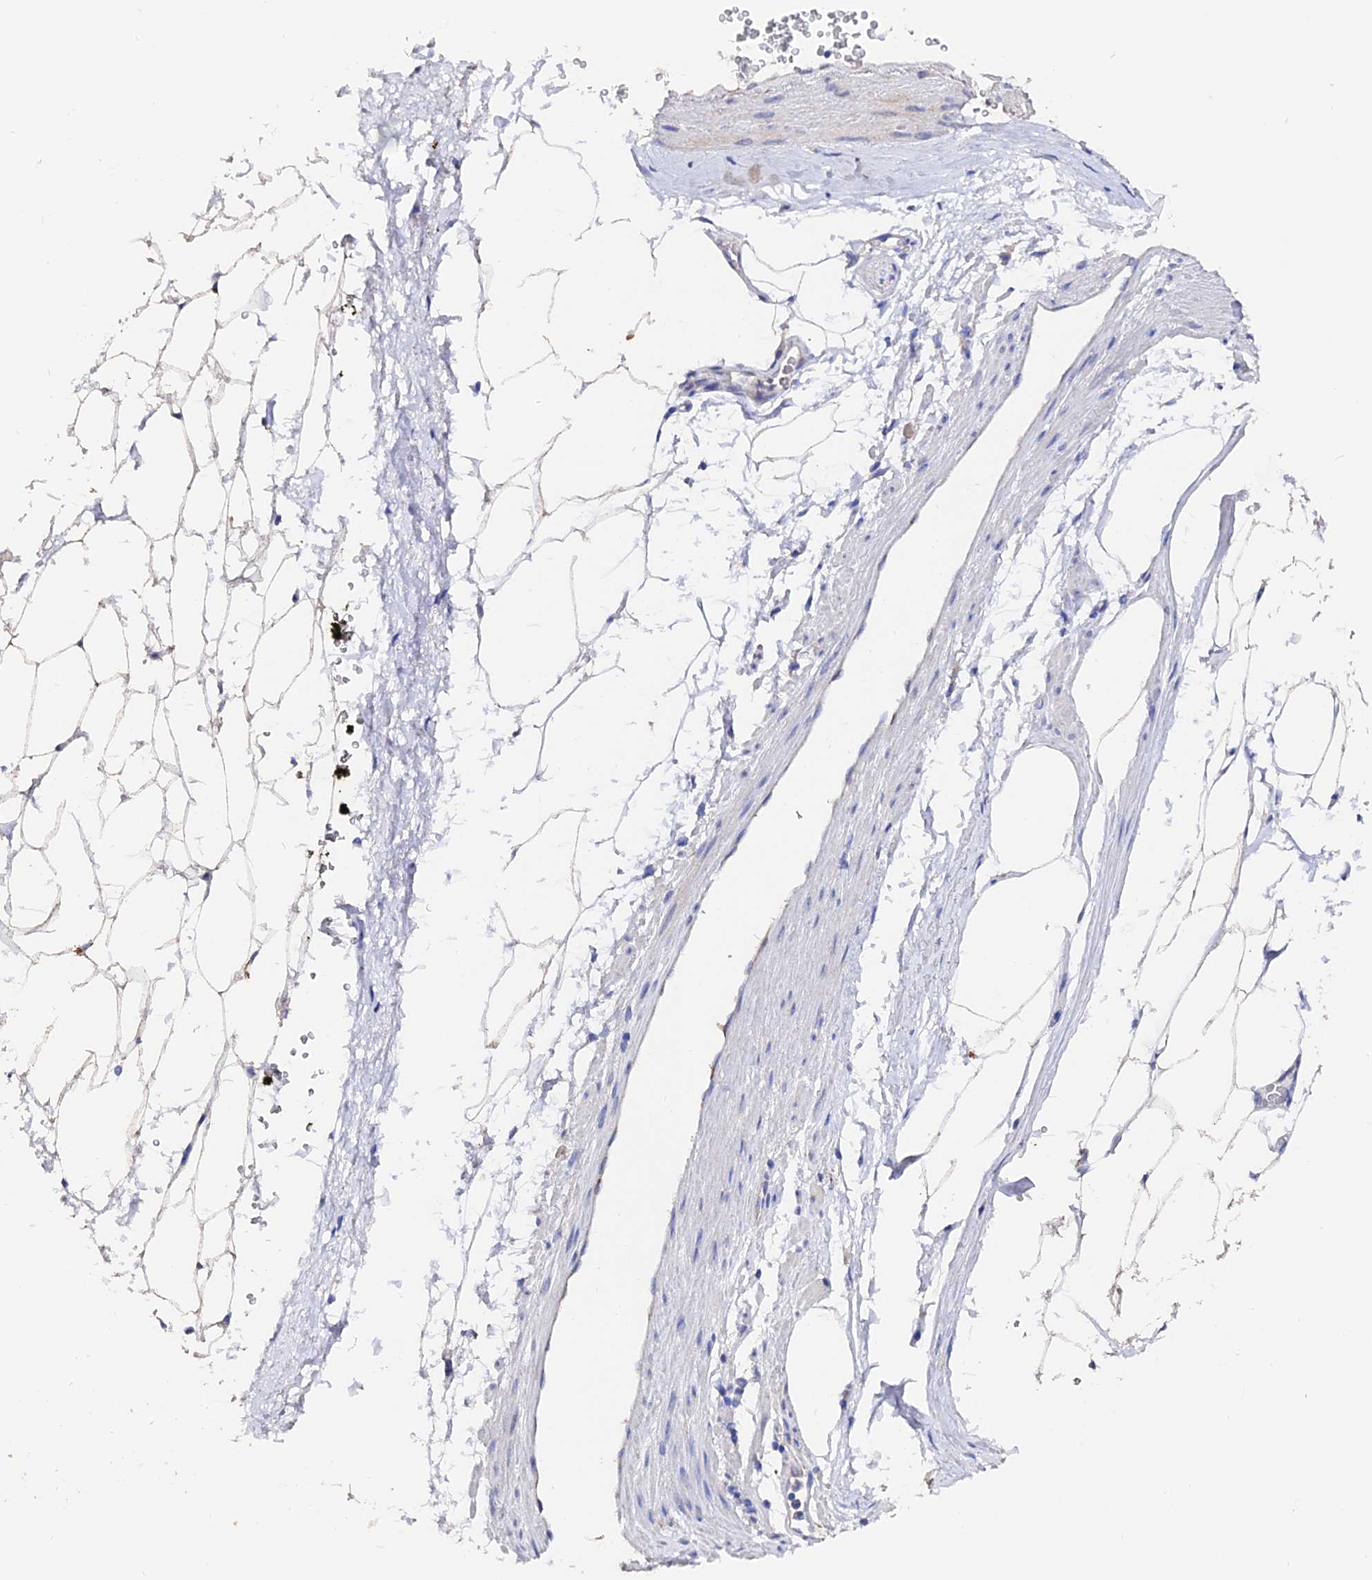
{"staining": {"intensity": "weak", "quantity": "25%-75%", "location": "cytoplasmic/membranous"}, "tissue": "adipose tissue", "cell_type": "Adipocytes", "image_type": "normal", "snomed": [{"axis": "morphology", "description": "Normal tissue, NOS"}, {"axis": "morphology", "description": "Adenocarcinoma, Low grade"}, {"axis": "topography", "description": "Prostate"}, {"axis": "topography", "description": "Peripheral nerve tissue"}], "caption": "Adipose tissue stained with DAB IHC shows low levels of weak cytoplasmic/membranous expression in approximately 25%-75% of adipocytes.", "gene": "ESM1", "patient": {"sex": "male", "age": 63}}